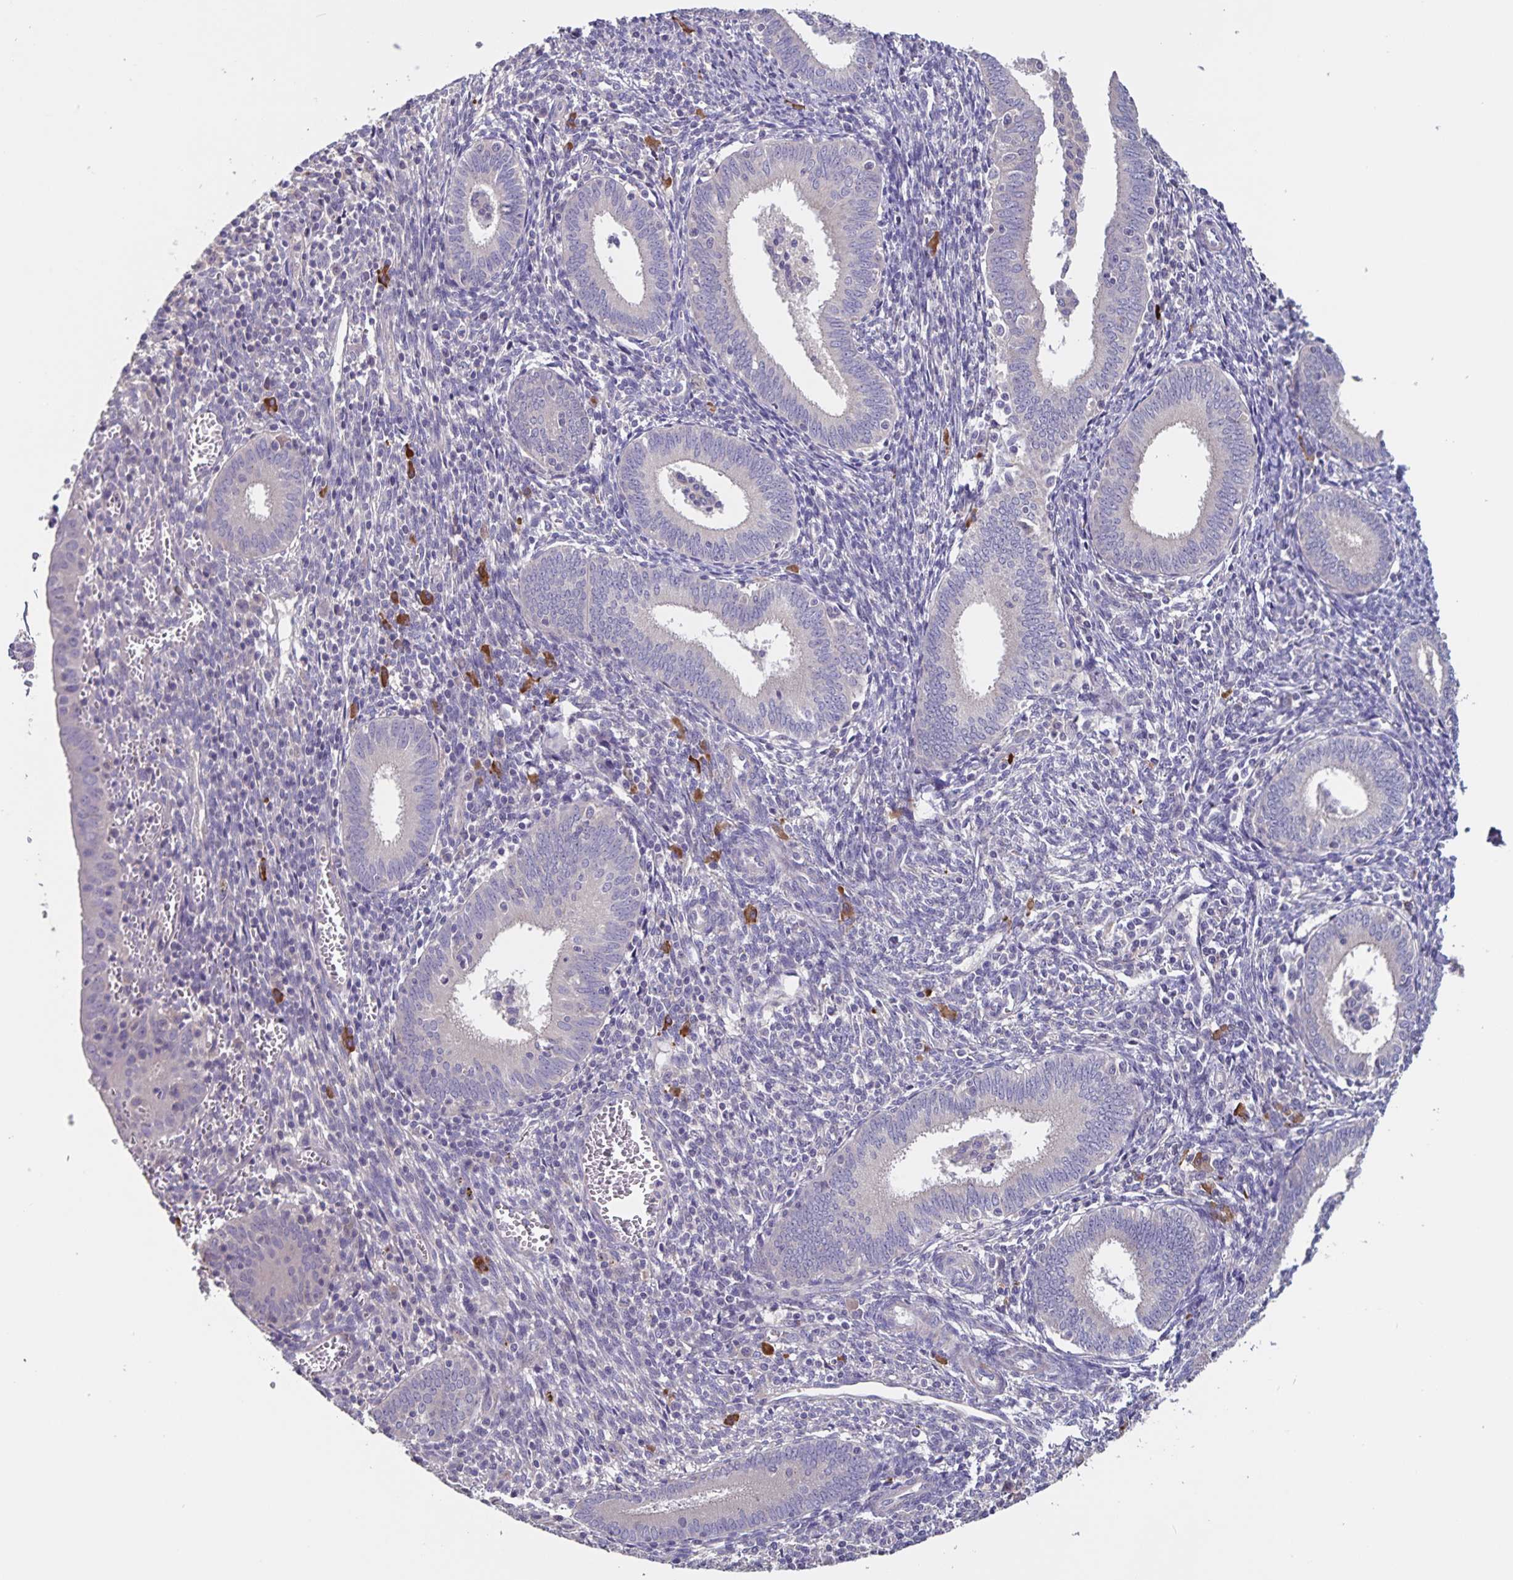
{"staining": {"intensity": "weak", "quantity": "25%-75%", "location": "cytoplasmic/membranous"}, "tissue": "endometrium", "cell_type": "Cells in endometrial stroma", "image_type": "normal", "snomed": [{"axis": "morphology", "description": "Normal tissue, NOS"}, {"axis": "topography", "description": "Endometrium"}], "caption": "Immunohistochemistry (IHC) histopathology image of normal endometrium stained for a protein (brown), which demonstrates low levels of weak cytoplasmic/membranous positivity in approximately 25%-75% of cells in endometrial stroma.", "gene": "FBXL16", "patient": {"sex": "female", "age": 41}}